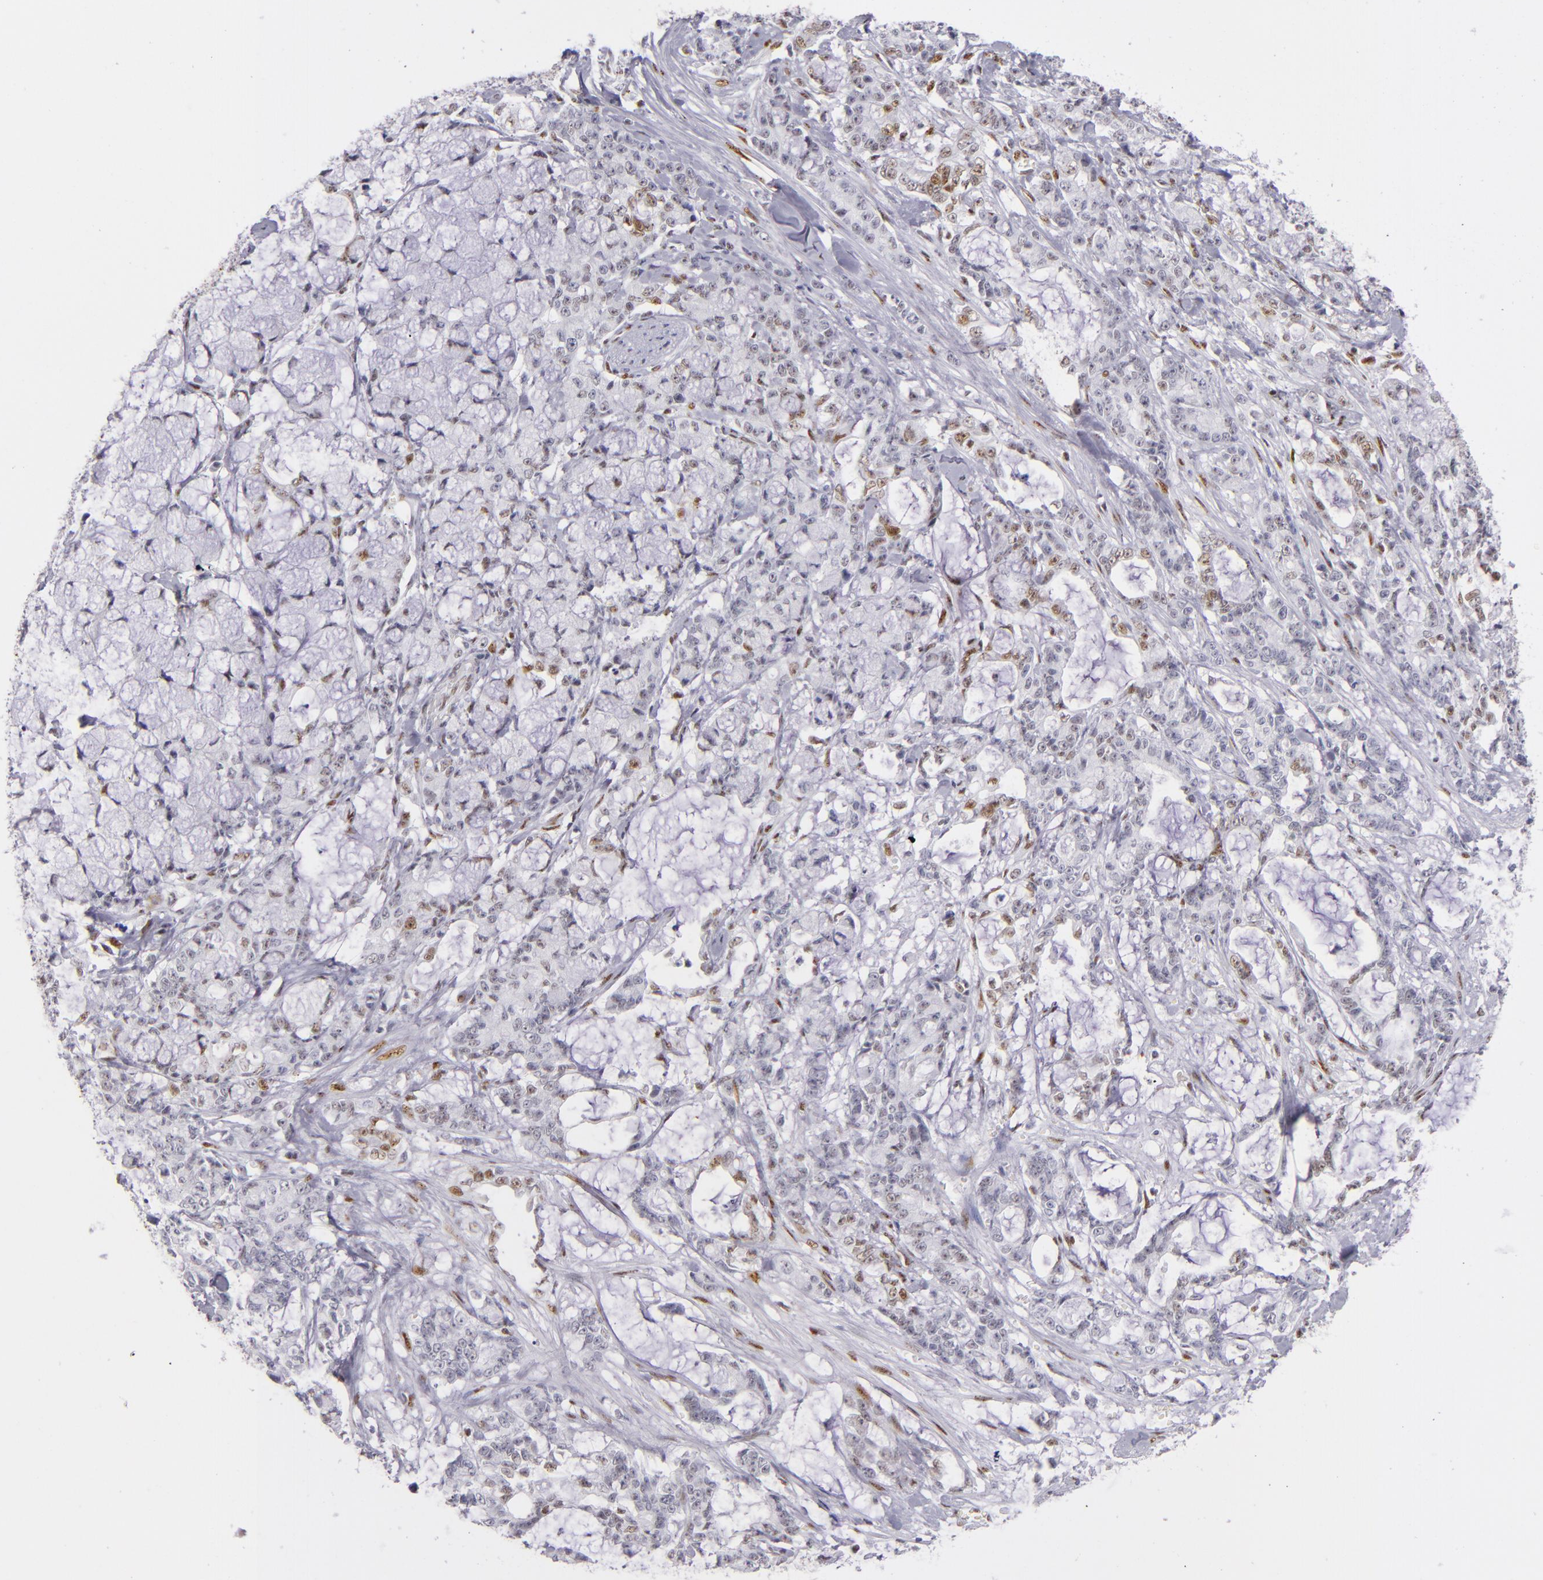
{"staining": {"intensity": "weak", "quantity": "25%-75%", "location": "nuclear"}, "tissue": "pancreatic cancer", "cell_type": "Tumor cells", "image_type": "cancer", "snomed": [{"axis": "morphology", "description": "Adenocarcinoma, NOS"}, {"axis": "topography", "description": "Pancreas"}], "caption": "Adenocarcinoma (pancreatic) tissue displays weak nuclear expression in about 25%-75% of tumor cells", "gene": "TOP3A", "patient": {"sex": "female", "age": 73}}